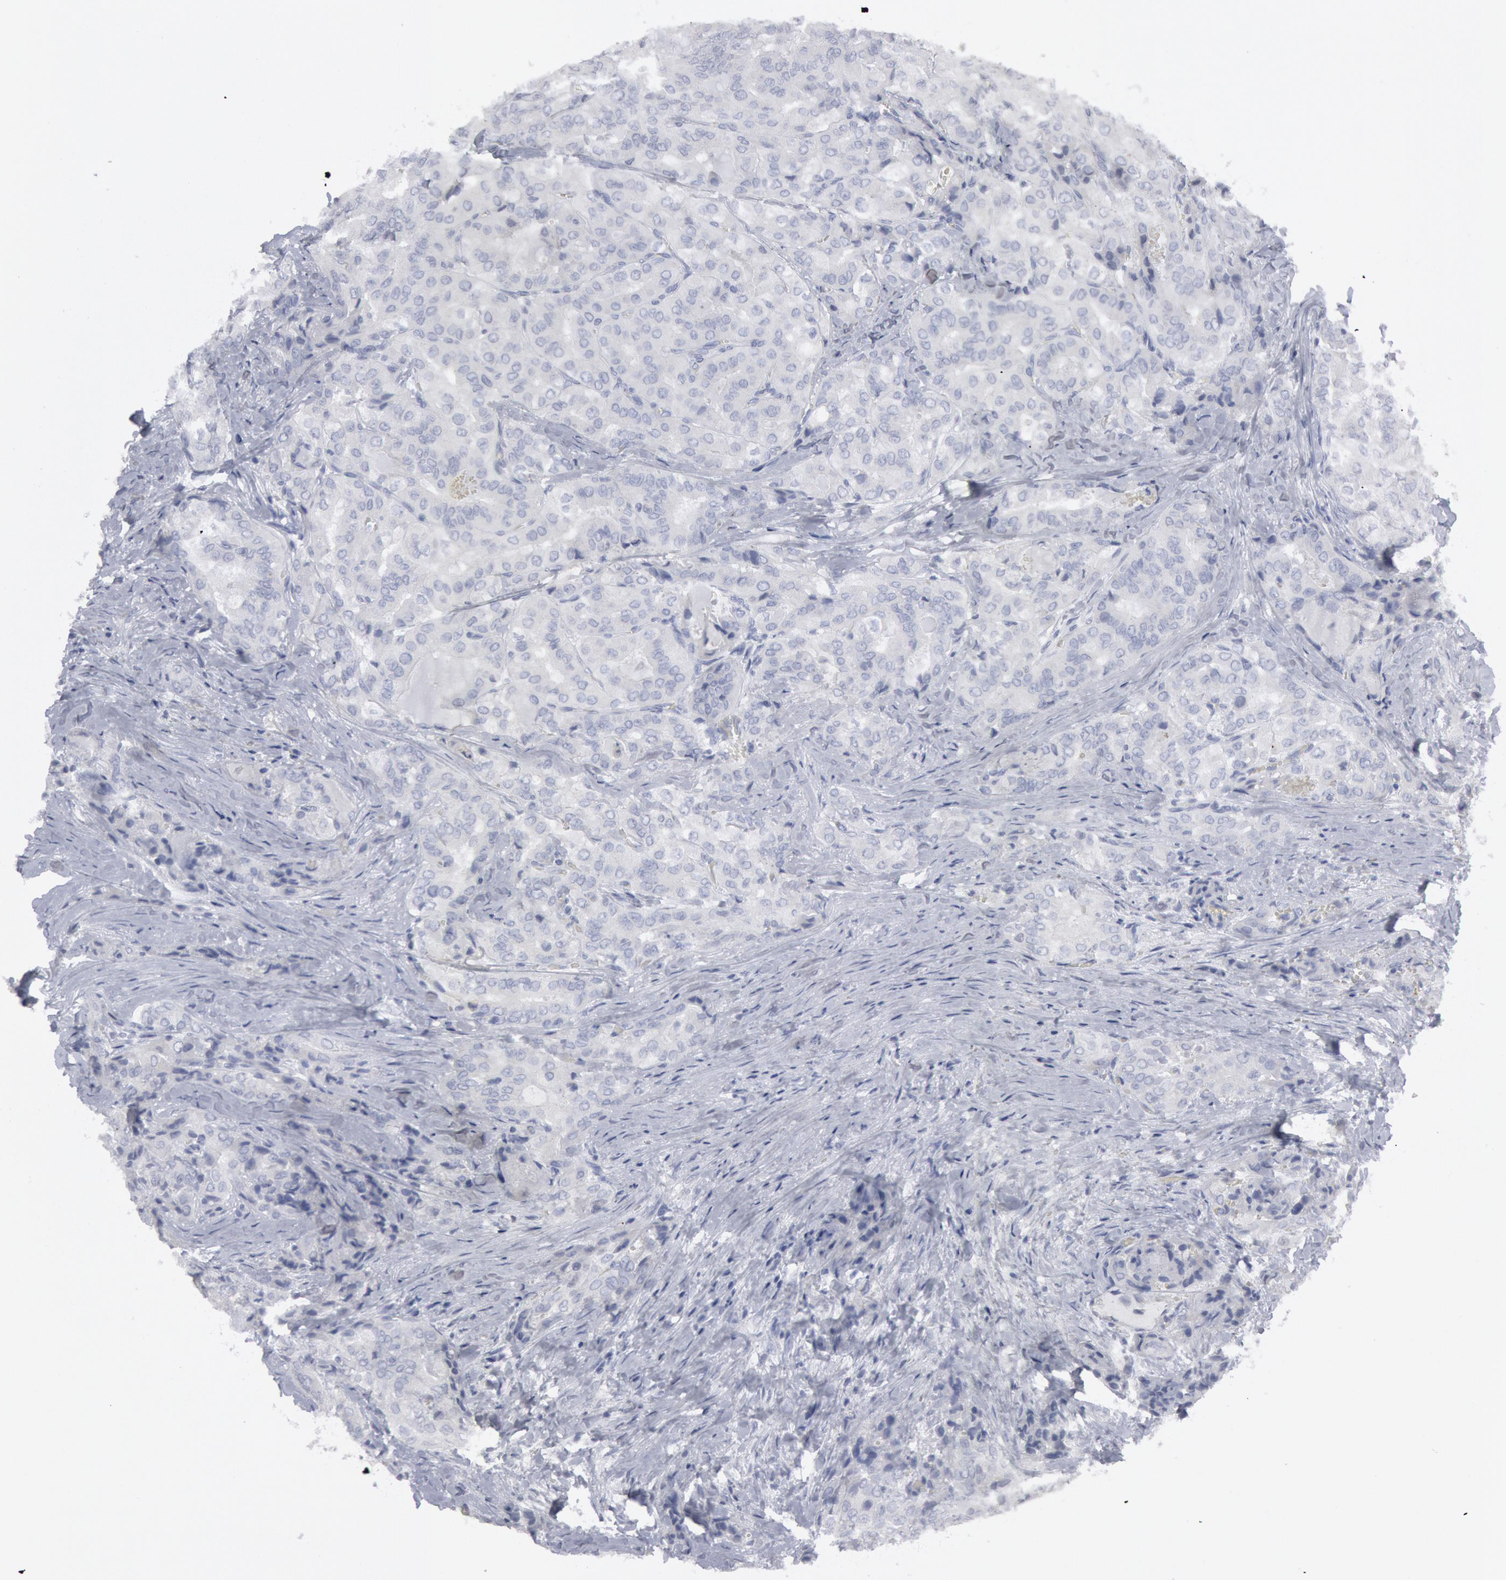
{"staining": {"intensity": "negative", "quantity": "none", "location": "none"}, "tissue": "thyroid cancer", "cell_type": "Tumor cells", "image_type": "cancer", "snomed": [{"axis": "morphology", "description": "Papillary adenocarcinoma, NOS"}, {"axis": "topography", "description": "Thyroid gland"}], "caption": "Protein analysis of thyroid cancer demonstrates no significant staining in tumor cells. (DAB (3,3'-diaminobenzidine) IHC, high magnification).", "gene": "DMC1", "patient": {"sex": "female", "age": 71}}